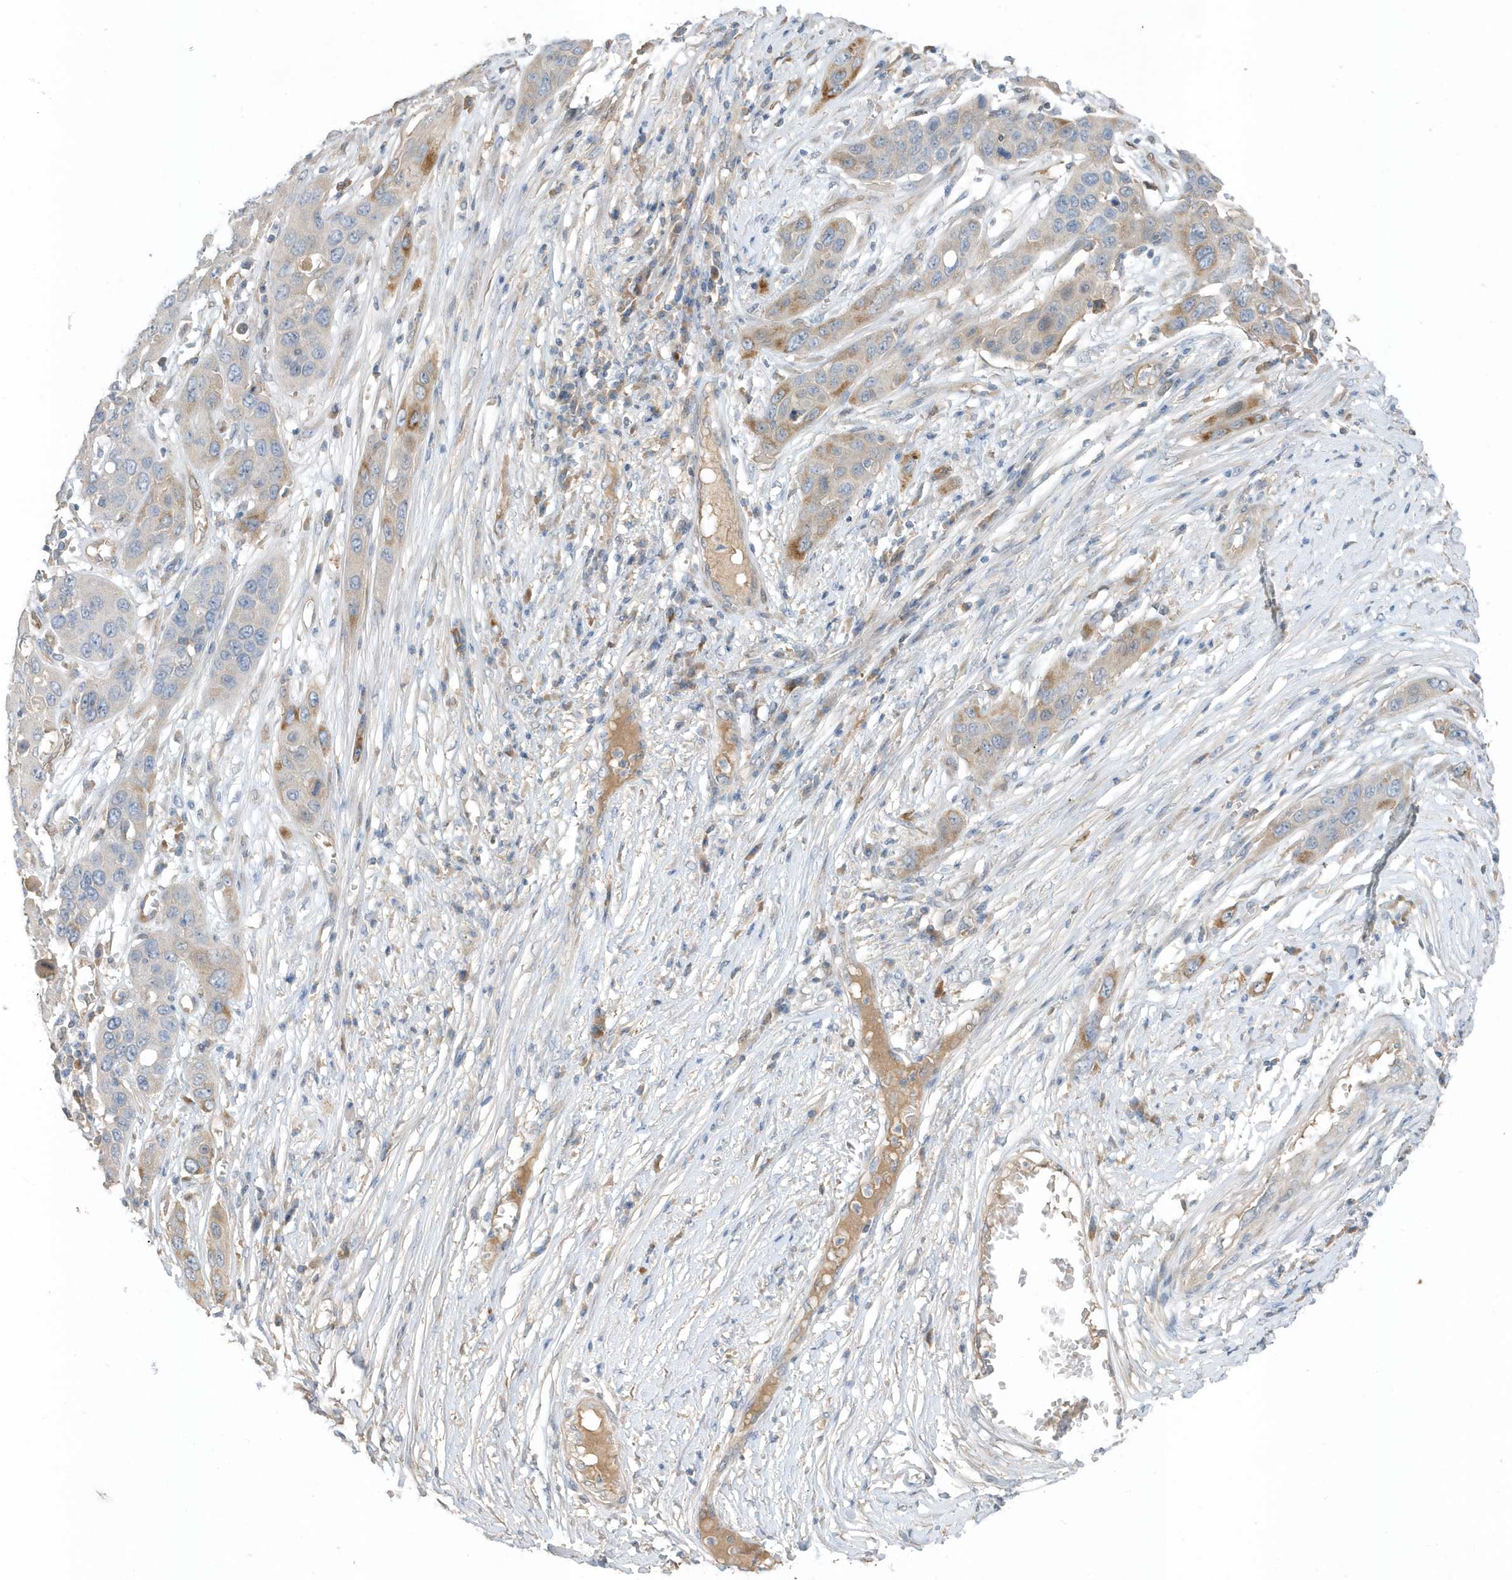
{"staining": {"intensity": "moderate", "quantity": "<25%", "location": "cytoplasmic/membranous"}, "tissue": "skin cancer", "cell_type": "Tumor cells", "image_type": "cancer", "snomed": [{"axis": "morphology", "description": "Squamous cell carcinoma, NOS"}, {"axis": "topography", "description": "Skin"}], "caption": "An immunohistochemistry micrograph of tumor tissue is shown. Protein staining in brown highlights moderate cytoplasmic/membranous positivity in skin cancer within tumor cells.", "gene": "USP53", "patient": {"sex": "male", "age": 55}}